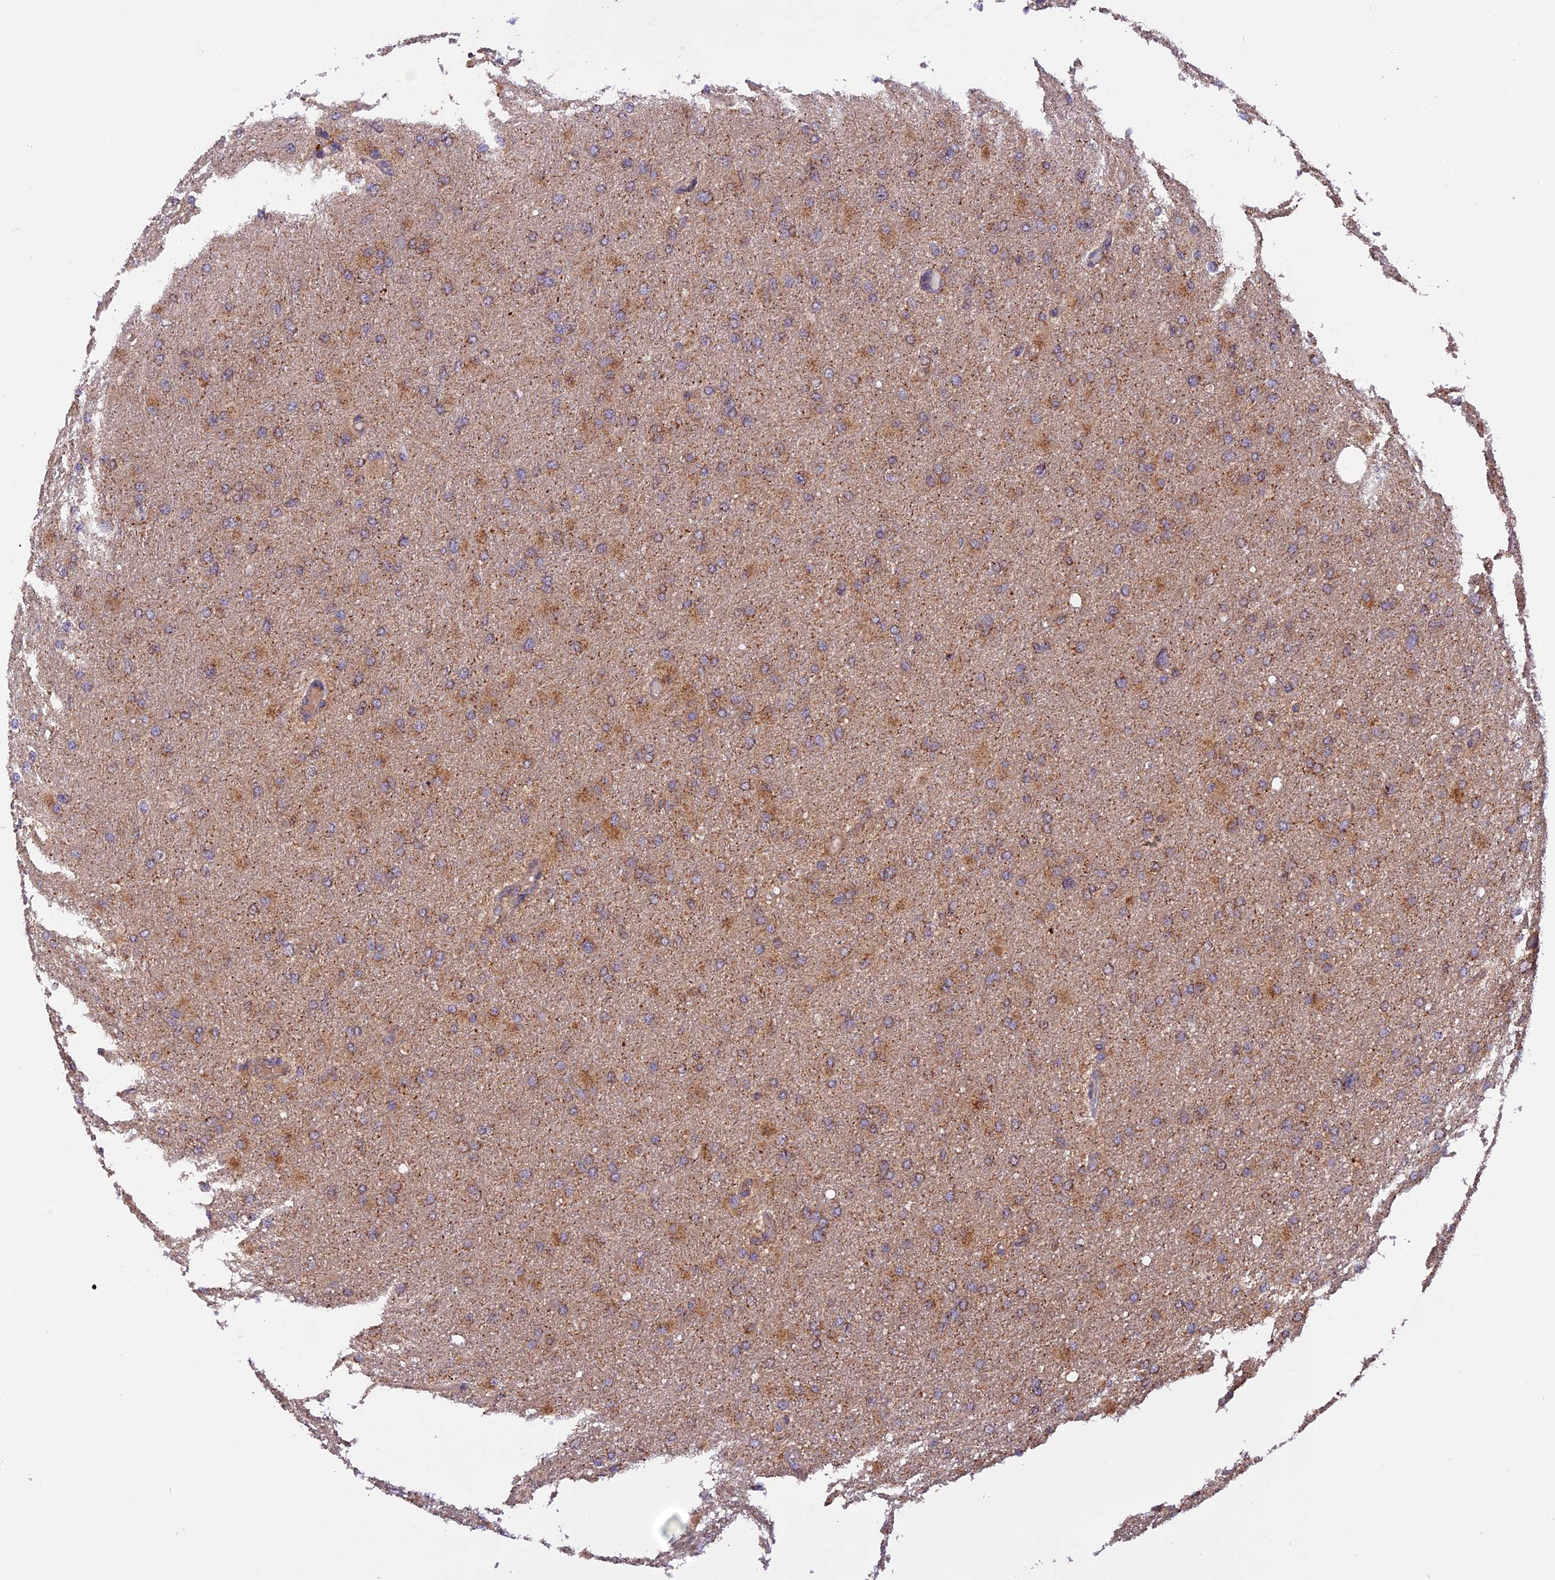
{"staining": {"intensity": "weak", "quantity": ">75%", "location": "cytoplasmic/membranous"}, "tissue": "glioma", "cell_type": "Tumor cells", "image_type": "cancer", "snomed": [{"axis": "morphology", "description": "Glioma, malignant, High grade"}, {"axis": "topography", "description": "Cerebral cortex"}], "caption": "Human malignant glioma (high-grade) stained for a protein (brown) exhibits weak cytoplasmic/membranous positive staining in approximately >75% of tumor cells.", "gene": "PEX3", "patient": {"sex": "female", "age": 36}}